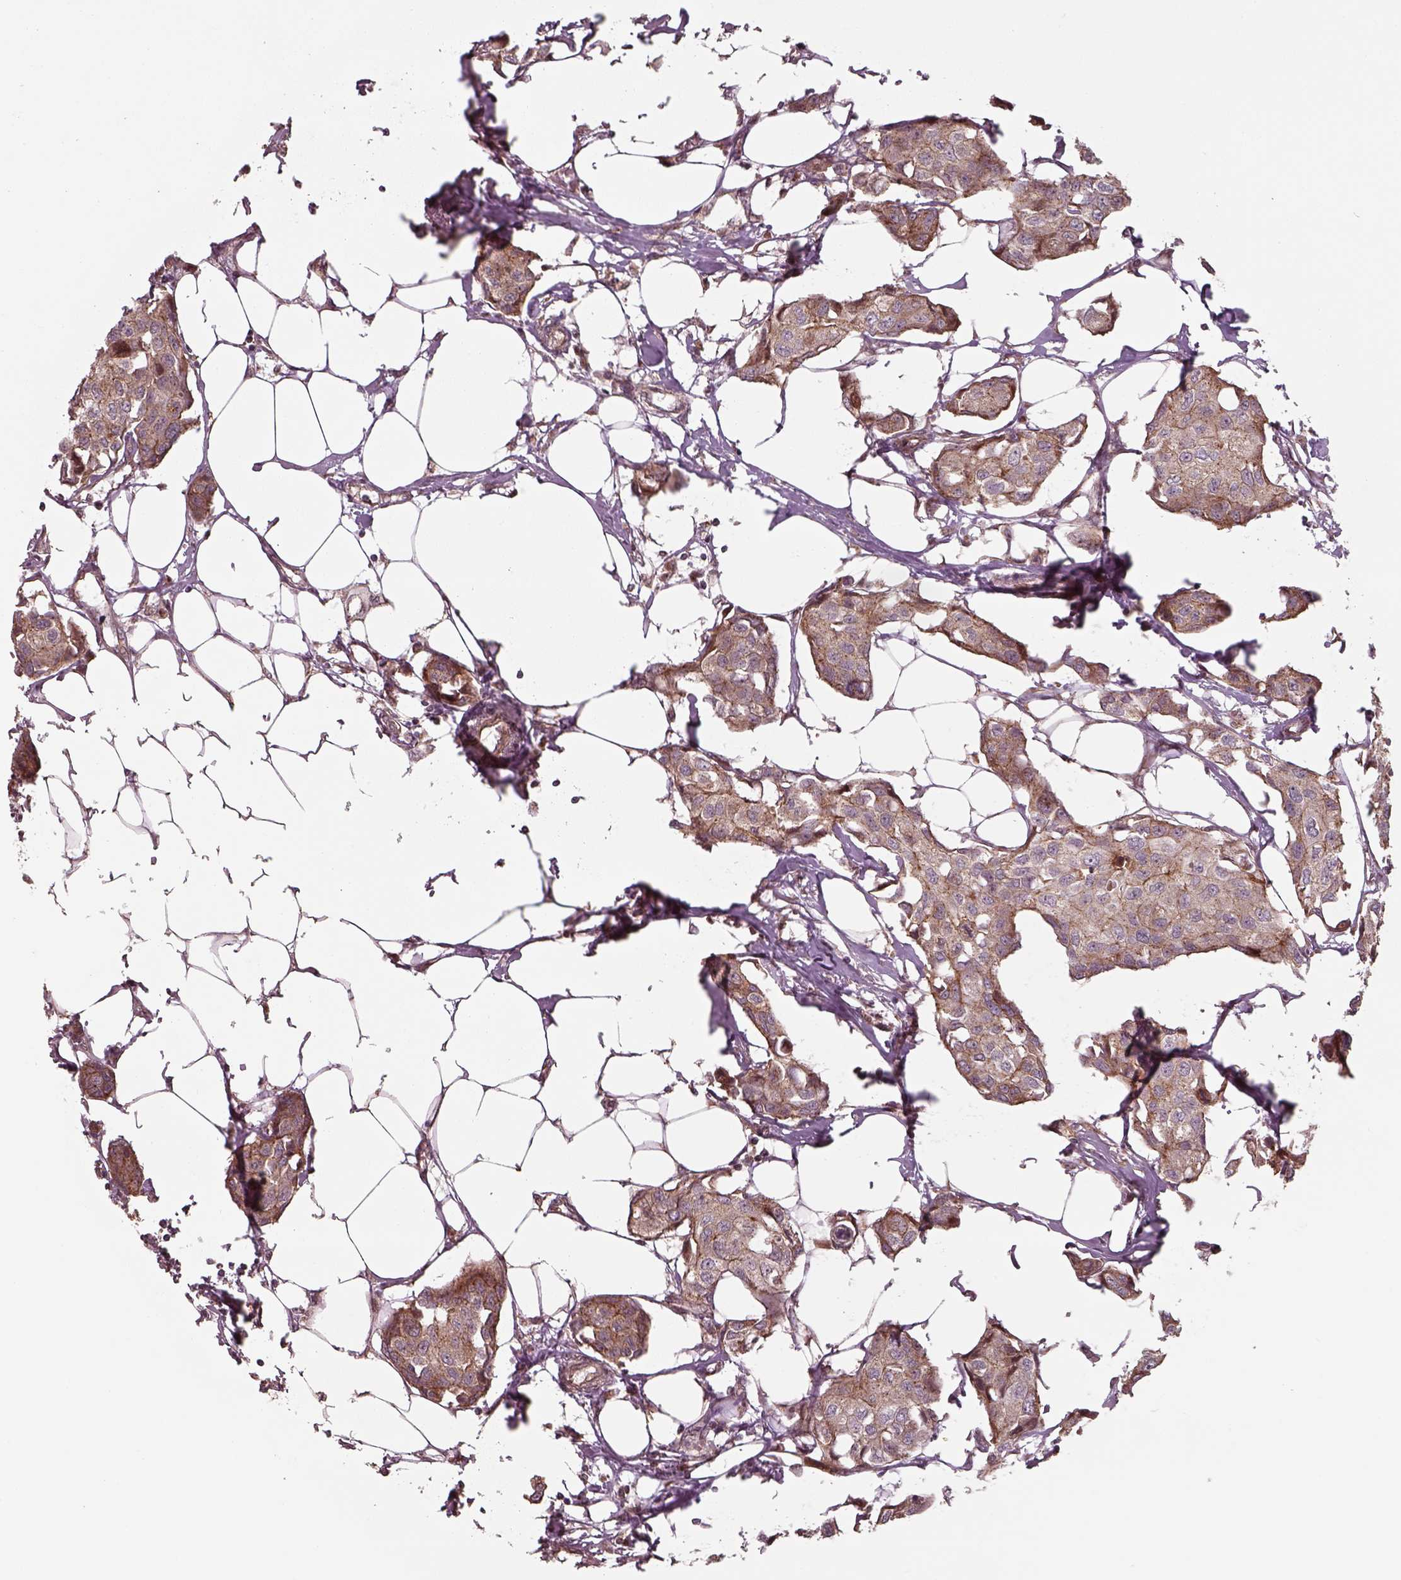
{"staining": {"intensity": "moderate", "quantity": ">75%", "location": "cytoplasmic/membranous"}, "tissue": "breast cancer", "cell_type": "Tumor cells", "image_type": "cancer", "snomed": [{"axis": "morphology", "description": "Duct carcinoma"}, {"axis": "topography", "description": "Breast"}], "caption": "Human breast cancer (invasive ductal carcinoma) stained for a protein (brown) exhibits moderate cytoplasmic/membranous positive expression in approximately >75% of tumor cells.", "gene": "CHMP3", "patient": {"sex": "female", "age": 80}}